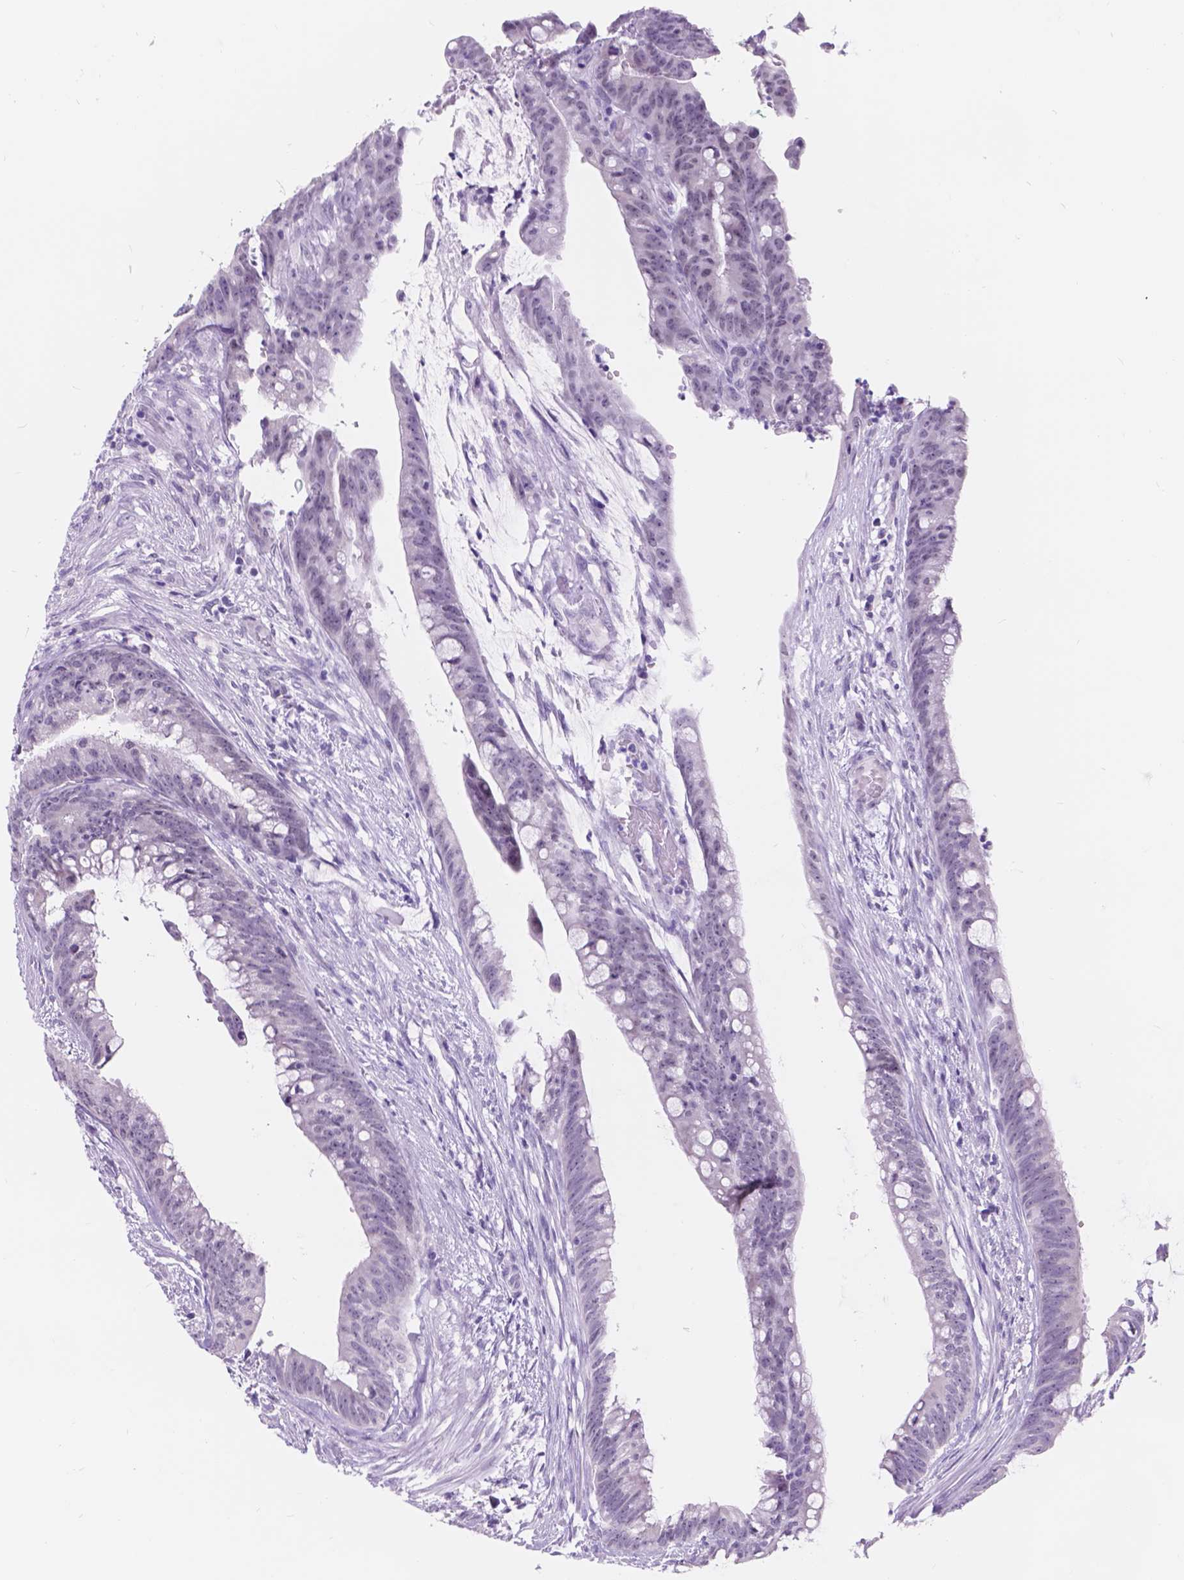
{"staining": {"intensity": "negative", "quantity": "none", "location": "none"}, "tissue": "colorectal cancer", "cell_type": "Tumor cells", "image_type": "cancer", "snomed": [{"axis": "morphology", "description": "Adenocarcinoma, NOS"}, {"axis": "topography", "description": "Colon"}], "caption": "IHC of adenocarcinoma (colorectal) displays no staining in tumor cells.", "gene": "DCC", "patient": {"sex": "male", "age": 62}}